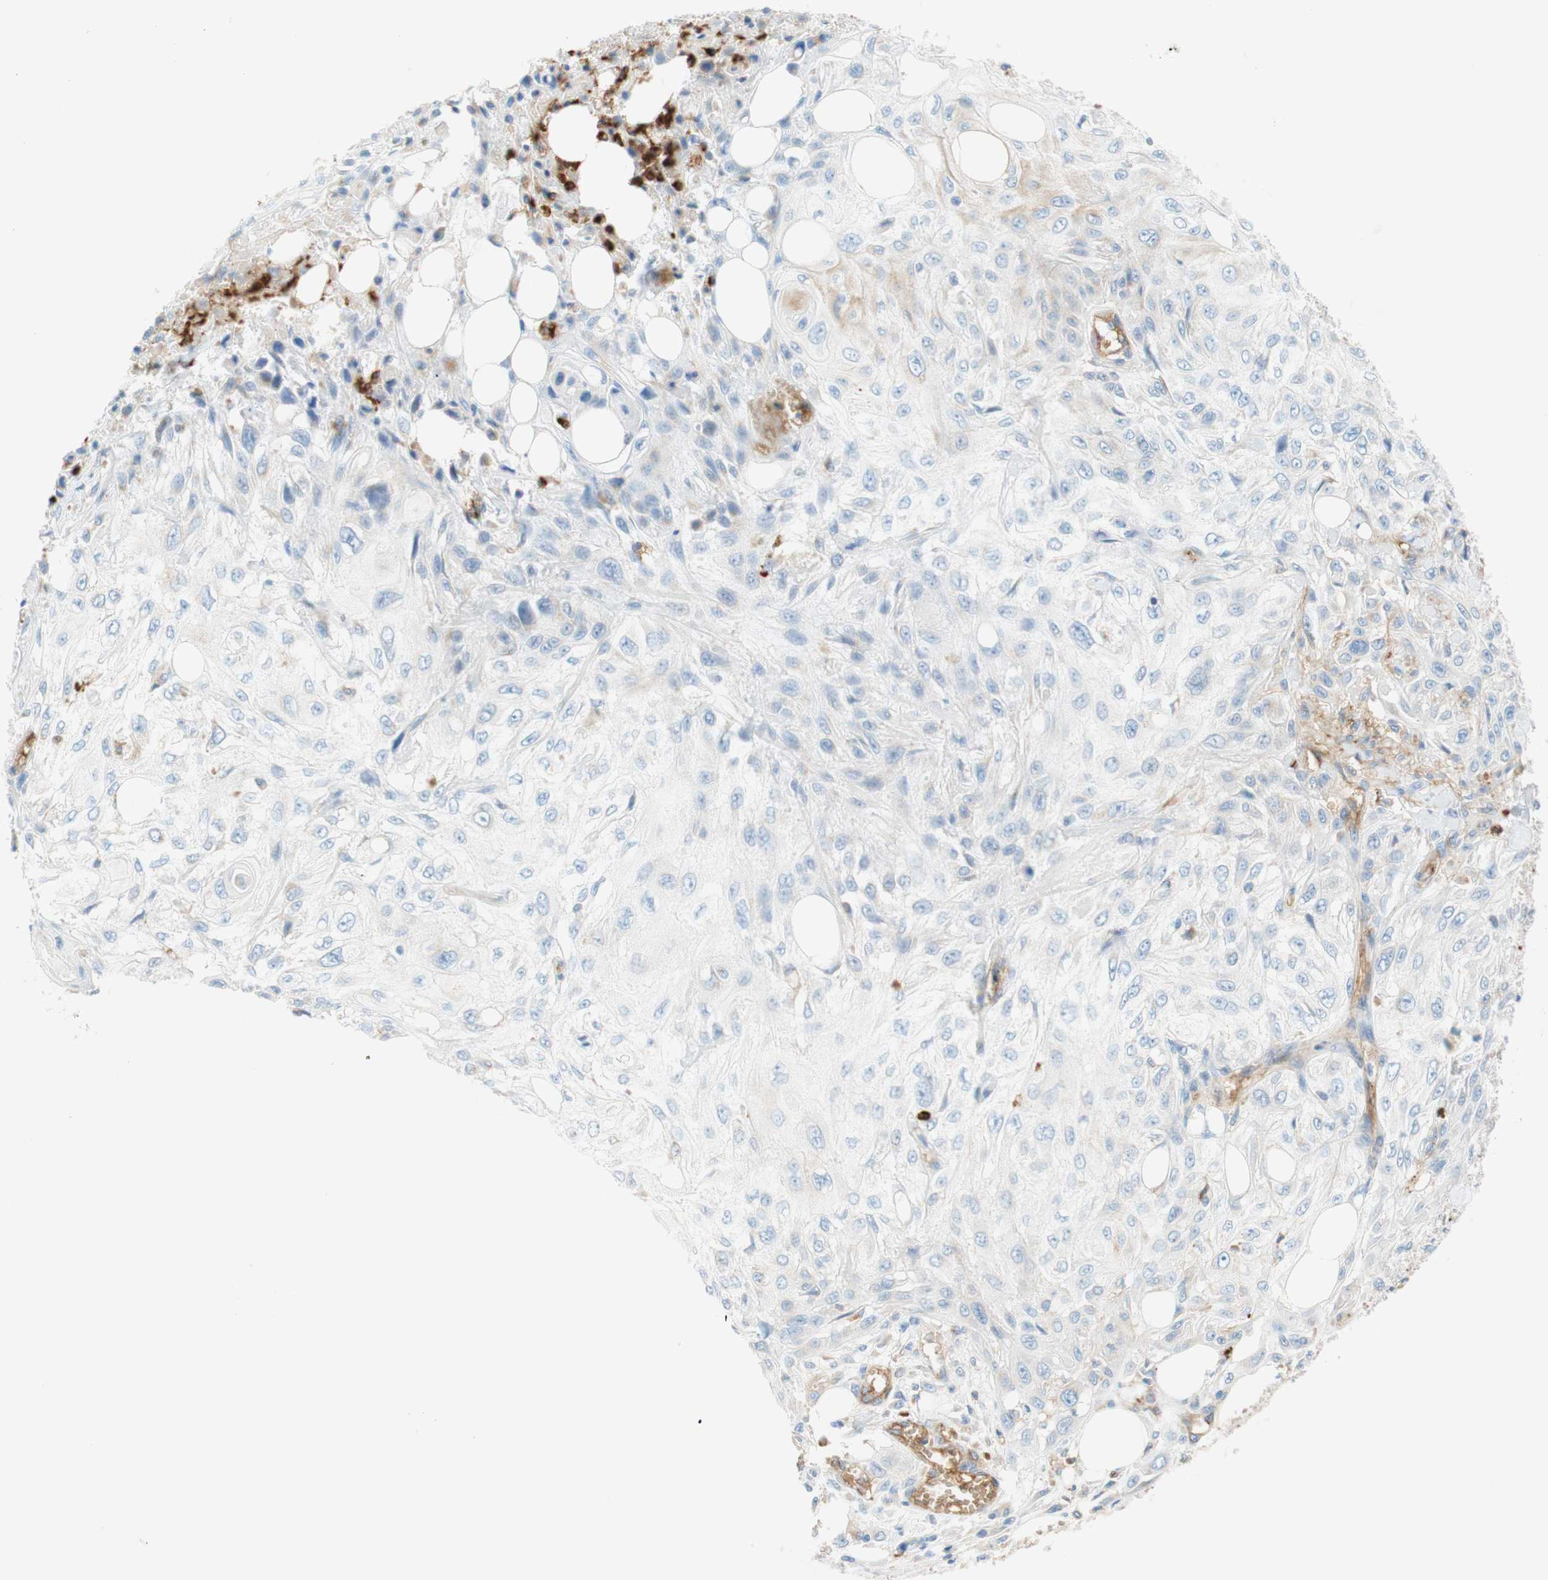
{"staining": {"intensity": "weak", "quantity": "<25%", "location": "cytoplasmic/membranous"}, "tissue": "skin cancer", "cell_type": "Tumor cells", "image_type": "cancer", "snomed": [{"axis": "morphology", "description": "Squamous cell carcinoma, NOS"}, {"axis": "topography", "description": "Skin"}], "caption": "The photomicrograph exhibits no significant positivity in tumor cells of skin squamous cell carcinoma.", "gene": "STOM", "patient": {"sex": "male", "age": 75}}